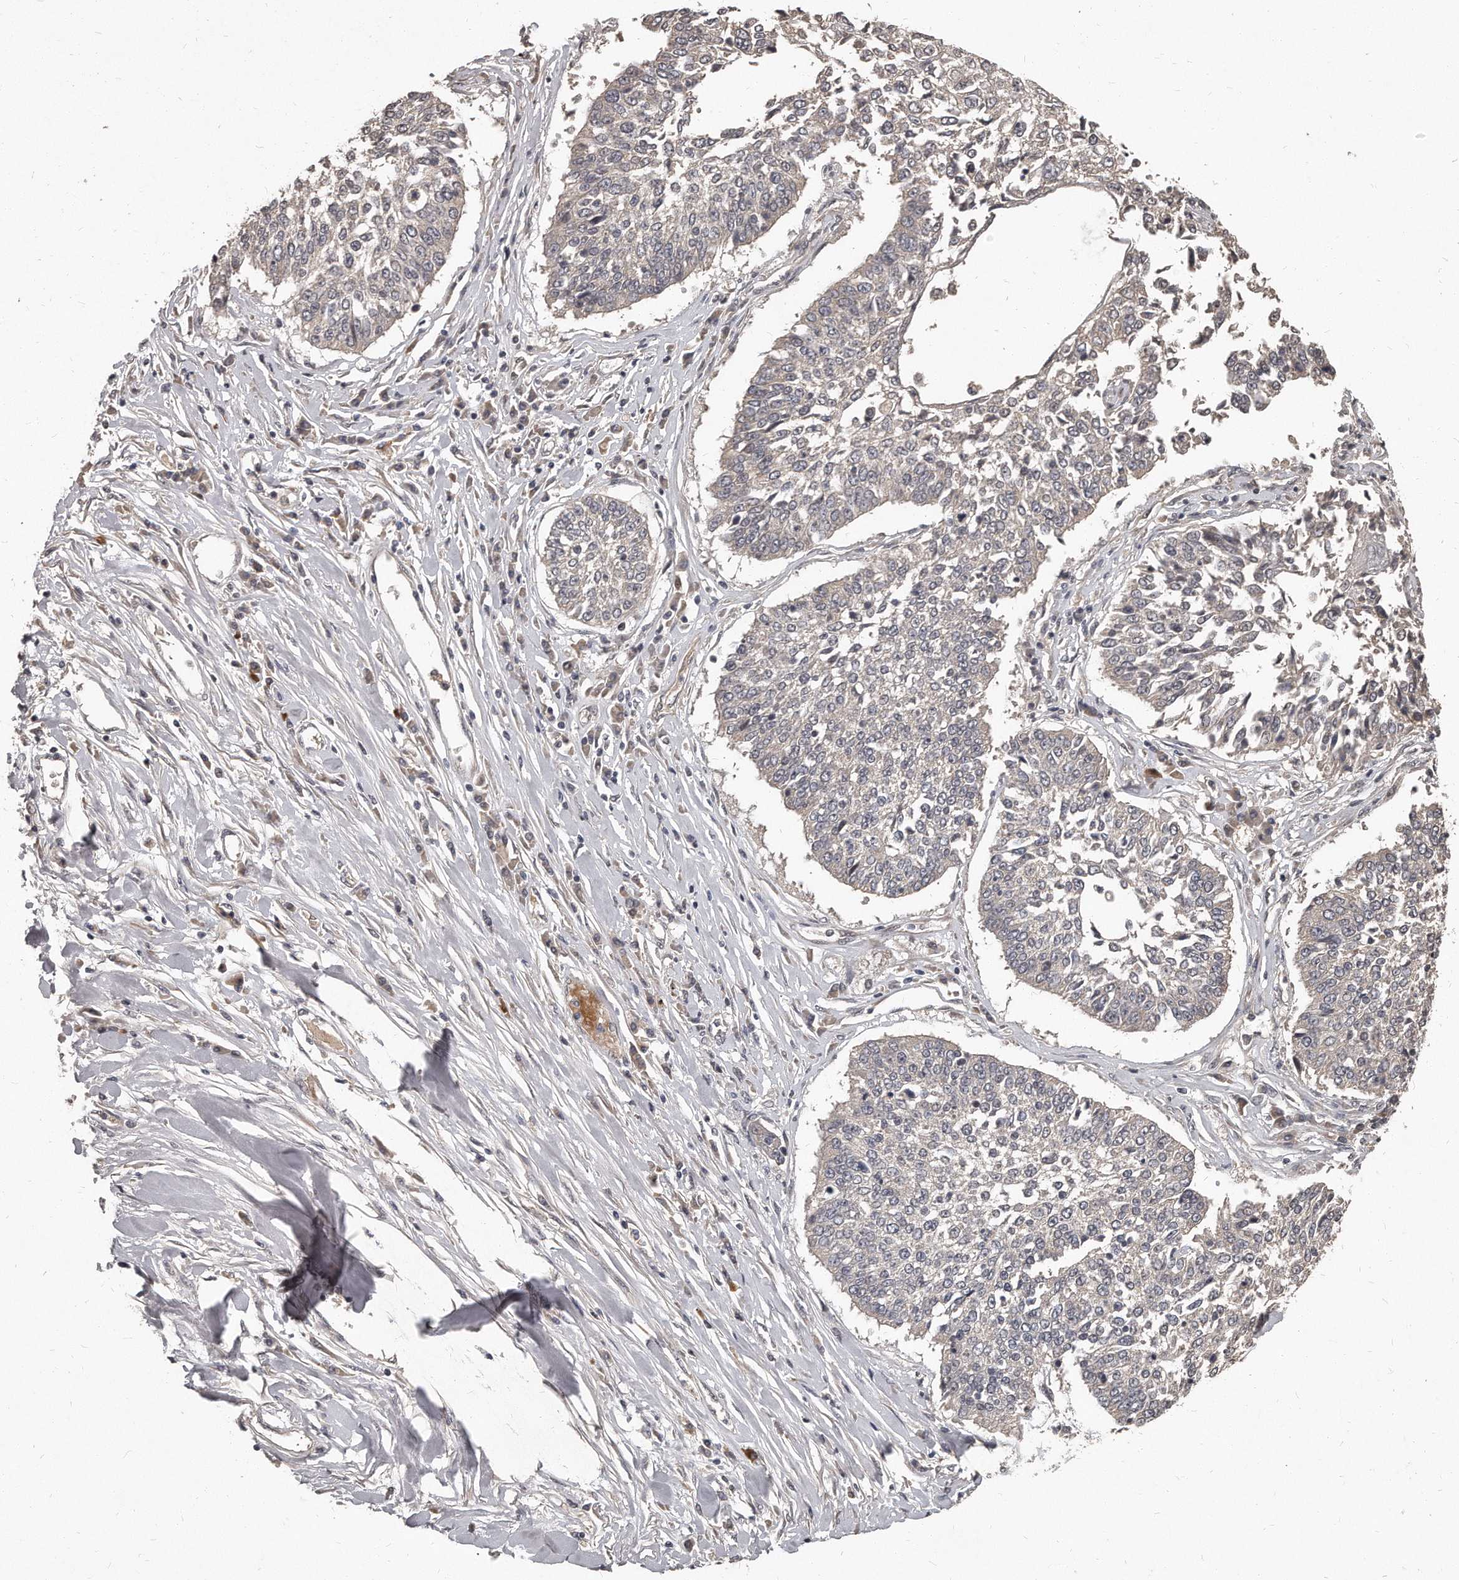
{"staining": {"intensity": "negative", "quantity": "none", "location": "none"}, "tissue": "lung cancer", "cell_type": "Tumor cells", "image_type": "cancer", "snomed": [{"axis": "morphology", "description": "Normal tissue, NOS"}, {"axis": "morphology", "description": "Squamous cell carcinoma, NOS"}, {"axis": "topography", "description": "Cartilage tissue"}, {"axis": "topography", "description": "Lung"}, {"axis": "topography", "description": "Peripheral nerve tissue"}], "caption": "A micrograph of lung squamous cell carcinoma stained for a protein reveals no brown staining in tumor cells. Brightfield microscopy of immunohistochemistry (IHC) stained with DAB (brown) and hematoxylin (blue), captured at high magnification.", "gene": "GRB10", "patient": {"sex": "female", "age": 49}}